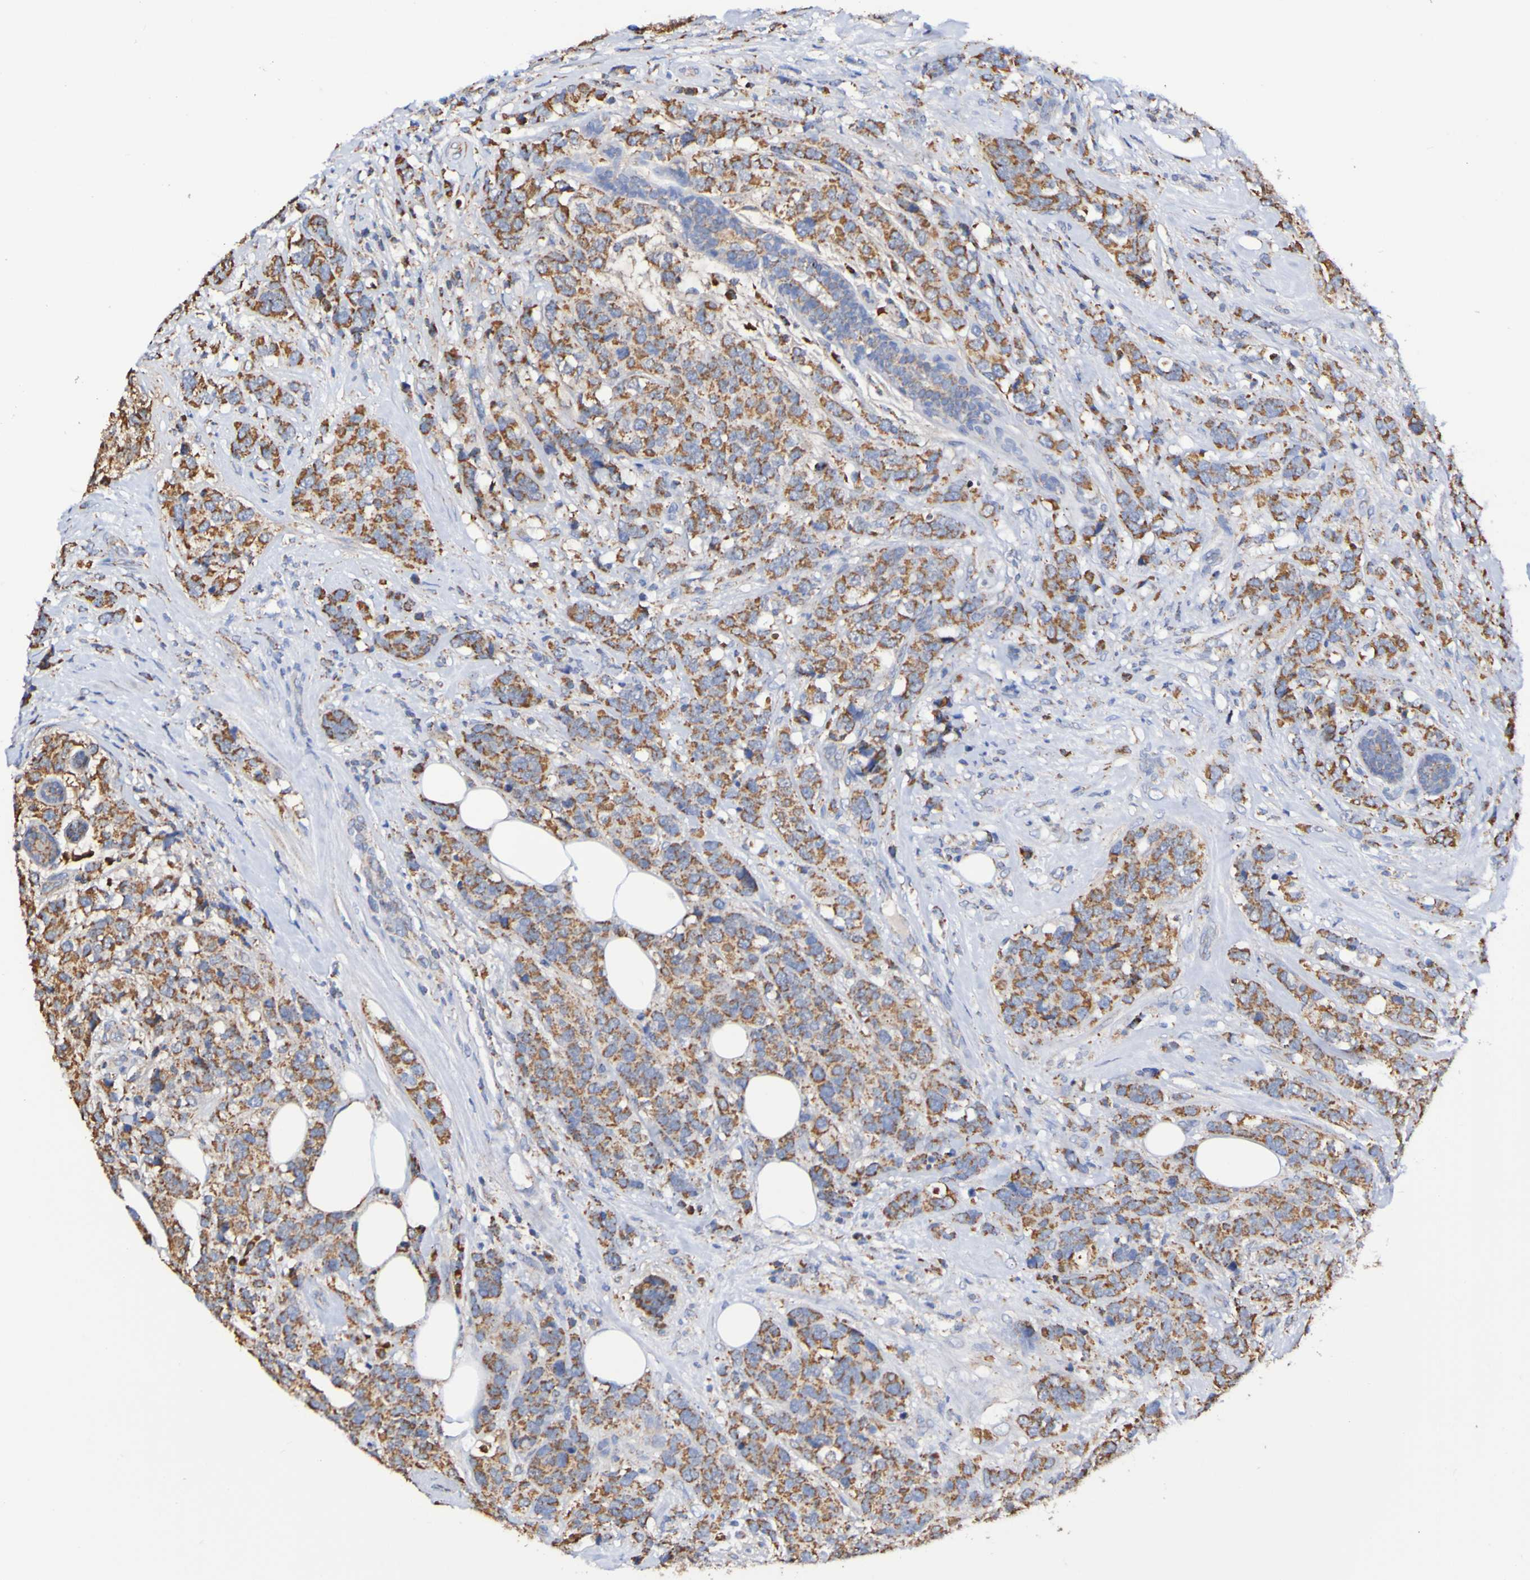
{"staining": {"intensity": "moderate", "quantity": ">75%", "location": "cytoplasmic/membranous"}, "tissue": "breast cancer", "cell_type": "Tumor cells", "image_type": "cancer", "snomed": [{"axis": "morphology", "description": "Lobular carcinoma"}, {"axis": "topography", "description": "Breast"}], "caption": "Breast cancer (lobular carcinoma) was stained to show a protein in brown. There is medium levels of moderate cytoplasmic/membranous positivity in approximately >75% of tumor cells.", "gene": "IL18R1", "patient": {"sex": "female", "age": 59}}